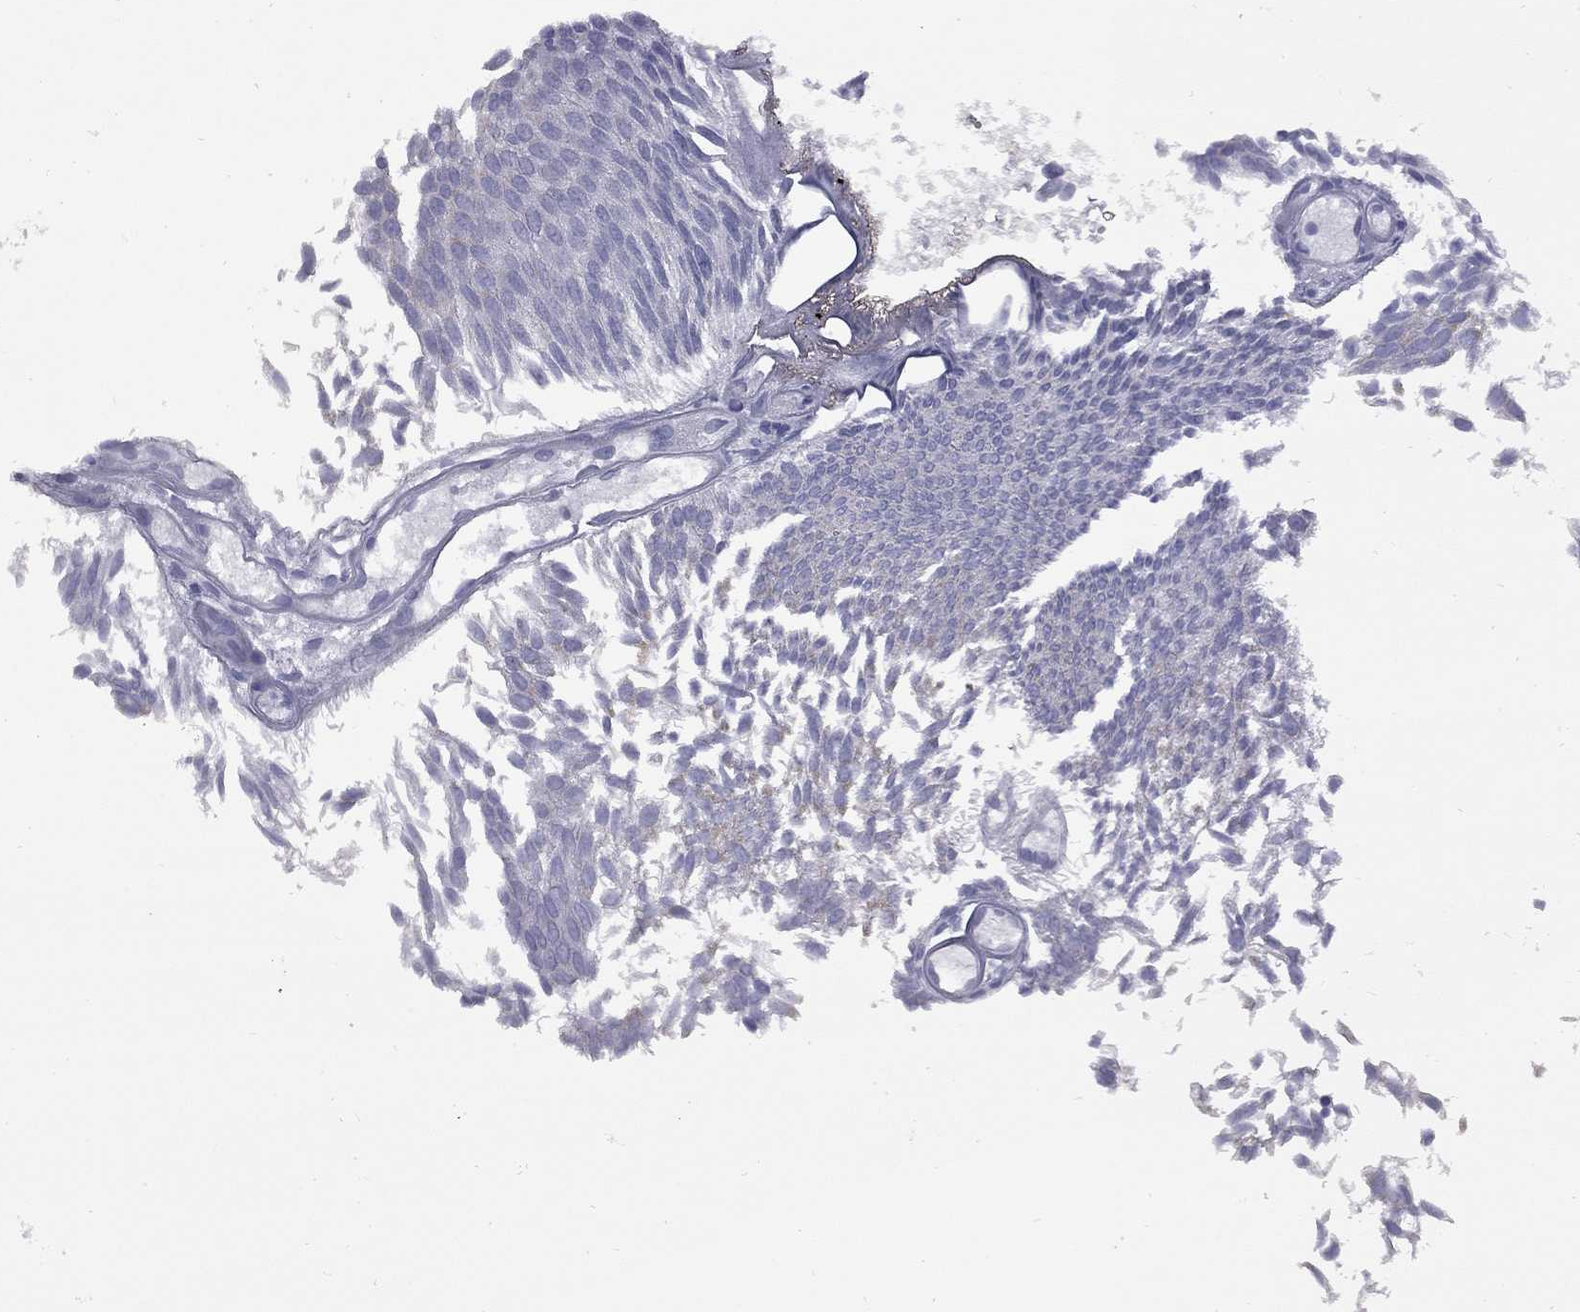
{"staining": {"intensity": "negative", "quantity": "none", "location": "none"}, "tissue": "urothelial cancer", "cell_type": "Tumor cells", "image_type": "cancer", "snomed": [{"axis": "morphology", "description": "Urothelial carcinoma, Low grade"}, {"axis": "topography", "description": "Urinary bladder"}], "caption": "A histopathology image of human urothelial carcinoma (low-grade) is negative for staining in tumor cells.", "gene": "ABCB4", "patient": {"sex": "male", "age": 63}}